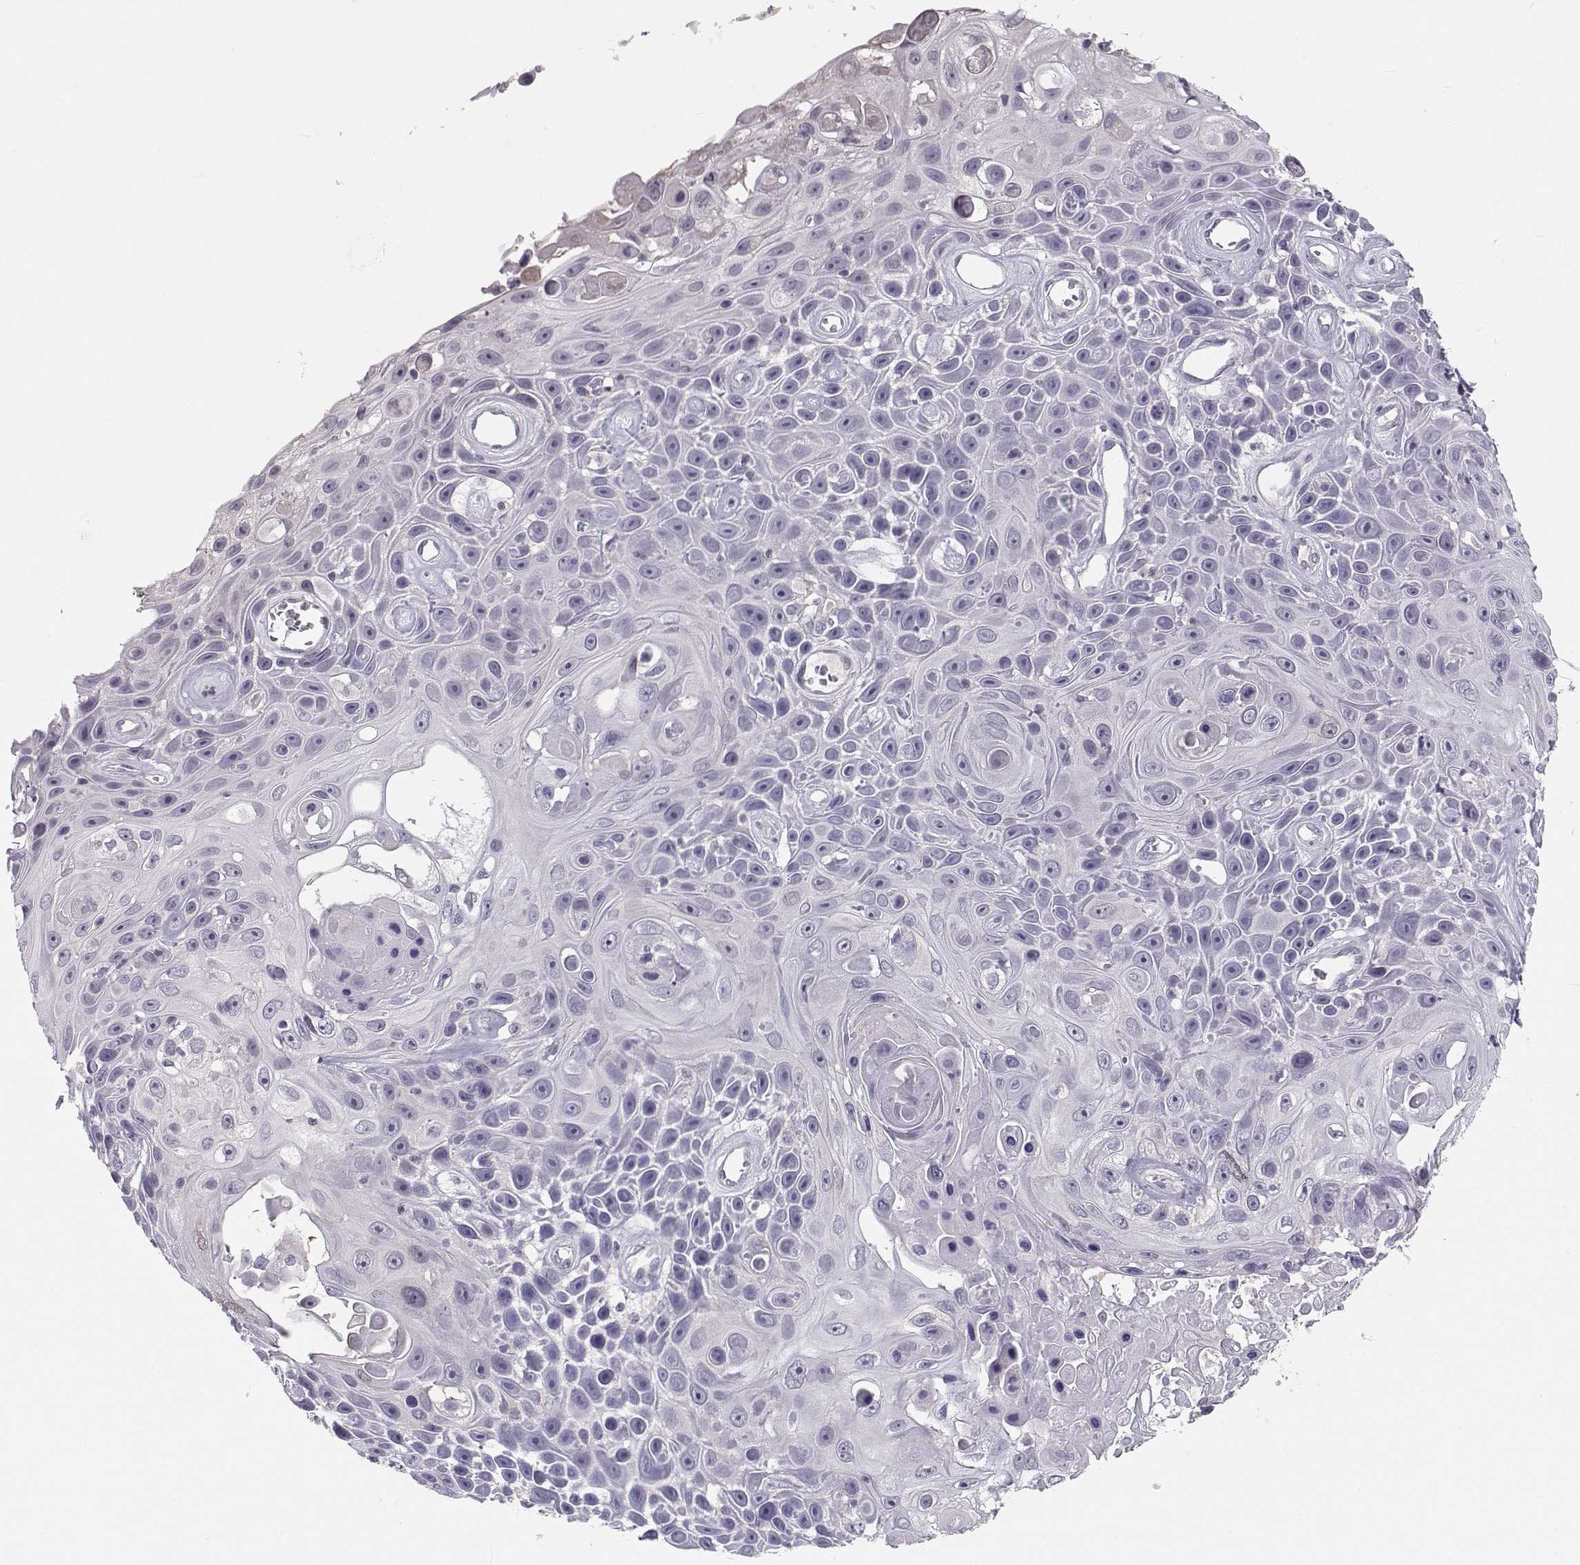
{"staining": {"intensity": "negative", "quantity": "none", "location": "none"}, "tissue": "skin cancer", "cell_type": "Tumor cells", "image_type": "cancer", "snomed": [{"axis": "morphology", "description": "Squamous cell carcinoma, NOS"}, {"axis": "topography", "description": "Skin"}], "caption": "An image of squamous cell carcinoma (skin) stained for a protein exhibits no brown staining in tumor cells.", "gene": "MROH7", "patient": {"sex": "male", "age": 82}}